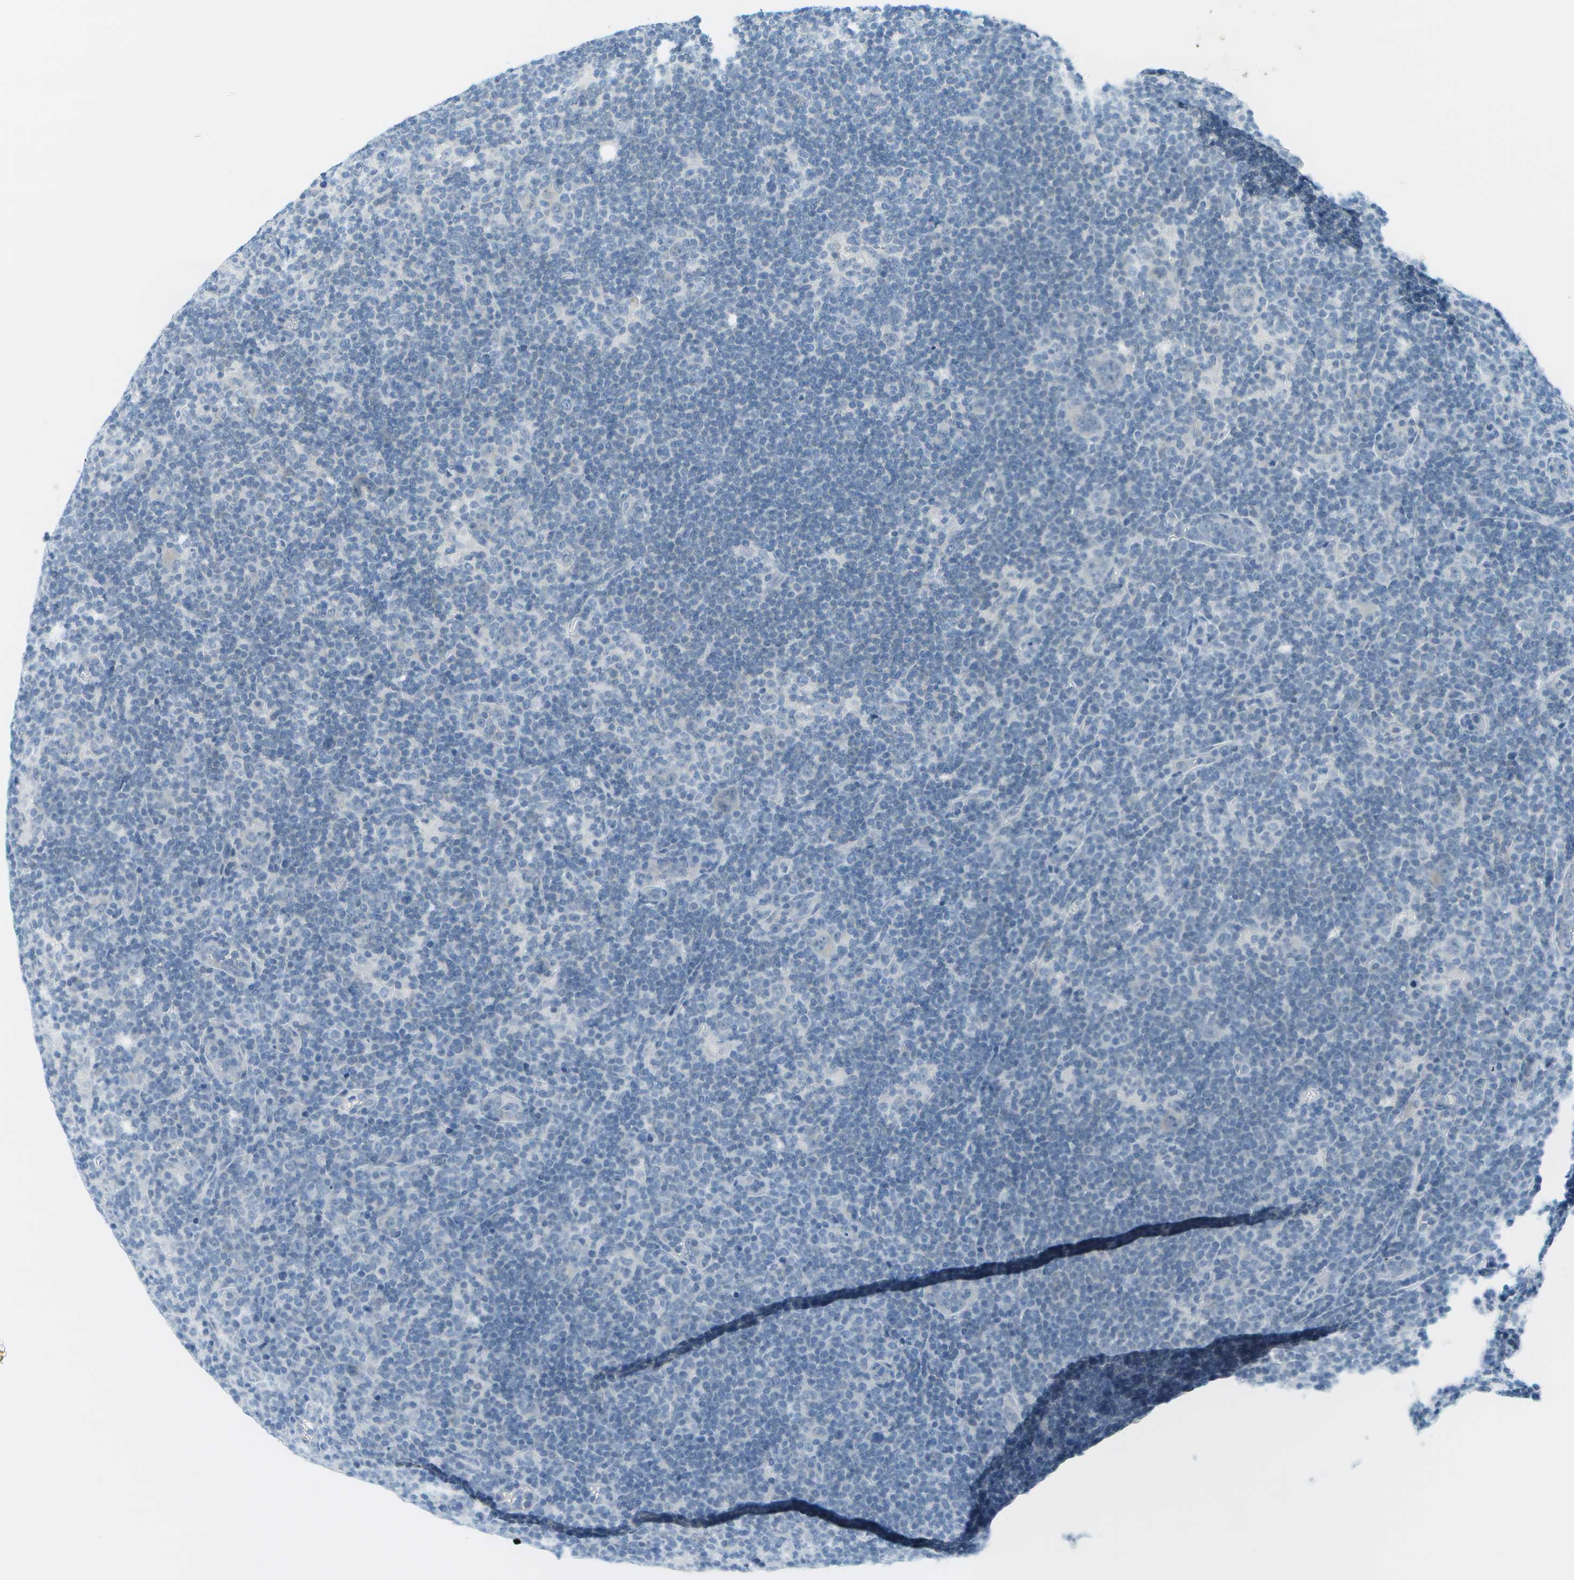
{"staining": {"intensity": "negative", "quantity": "none", "location": "none"}, "tissue": "lymphoma", "cell_type": "Tumor cells", "image_type": "cancer", "snomed": [{"axis": "morphology", "description": "Hodgkin's disease, NOS"}, {"axis": "topography", "description": "Lymph node"}], "caption": "IHC micrograph of neoplastic tissue: human lymphoma stained with DAB (3,3'-diaminobenzidine) reveals no significant protein positivity in tumor cells. (DAB (3,3'-diaminobenzidine) immunohistochemistry with hematoxylin counter stain).", "gene": "SMYD5", "patient": {"sex": "female", "age": 57}}